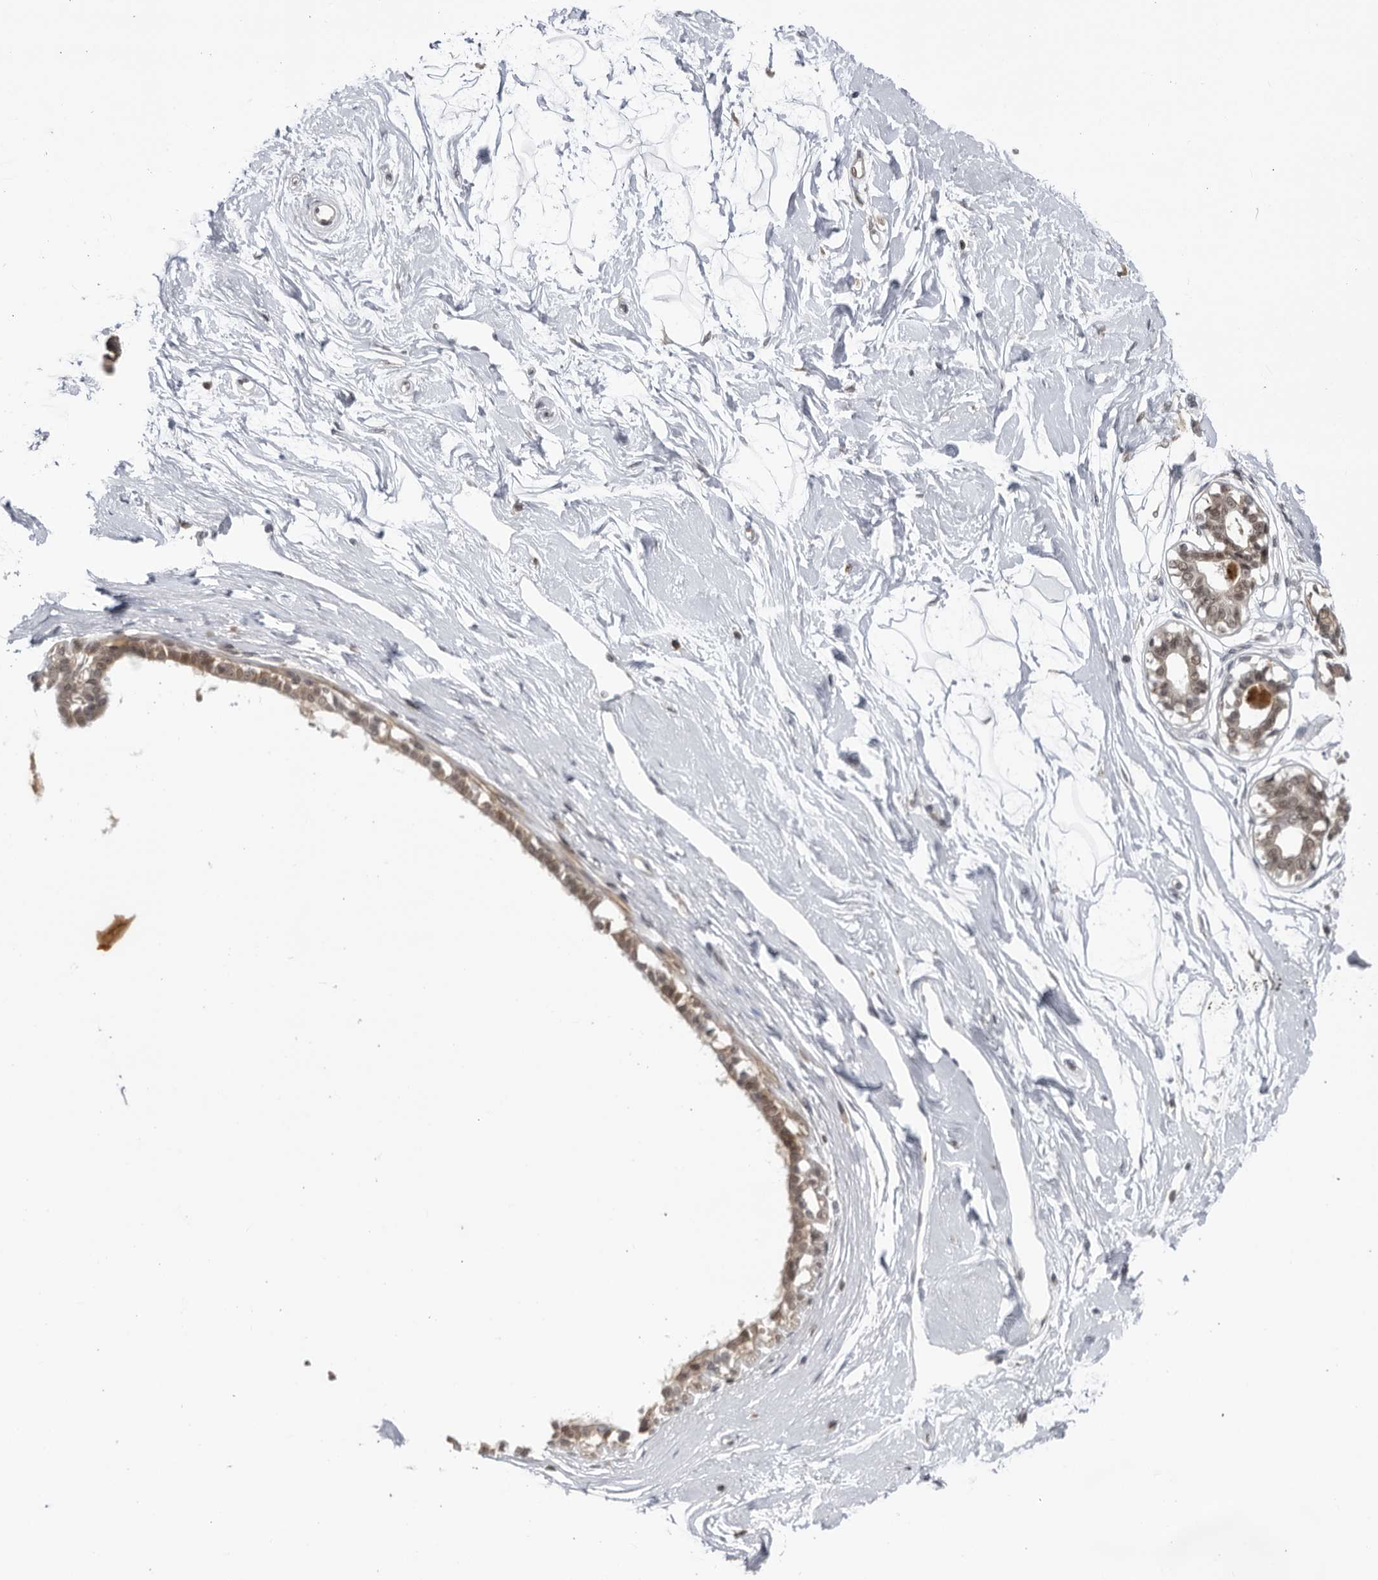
{"staining": {"intensity": "negative", "quantity": "none", "location": "none"}, "tissue": "breast", "cell_type": "Adipocytes", "image_type": "normal", "snomed": [{"axis": "morphology", "description": "Normal tissue, NOS"}, {"axis": "topography", "description": "Breast"}], "caption": "DAB immunohistochemical staining of normal breast reveals no significant positivity in adipocytes.", "gene": "DTL", "patient": {"sex": "female", "age": 45}}